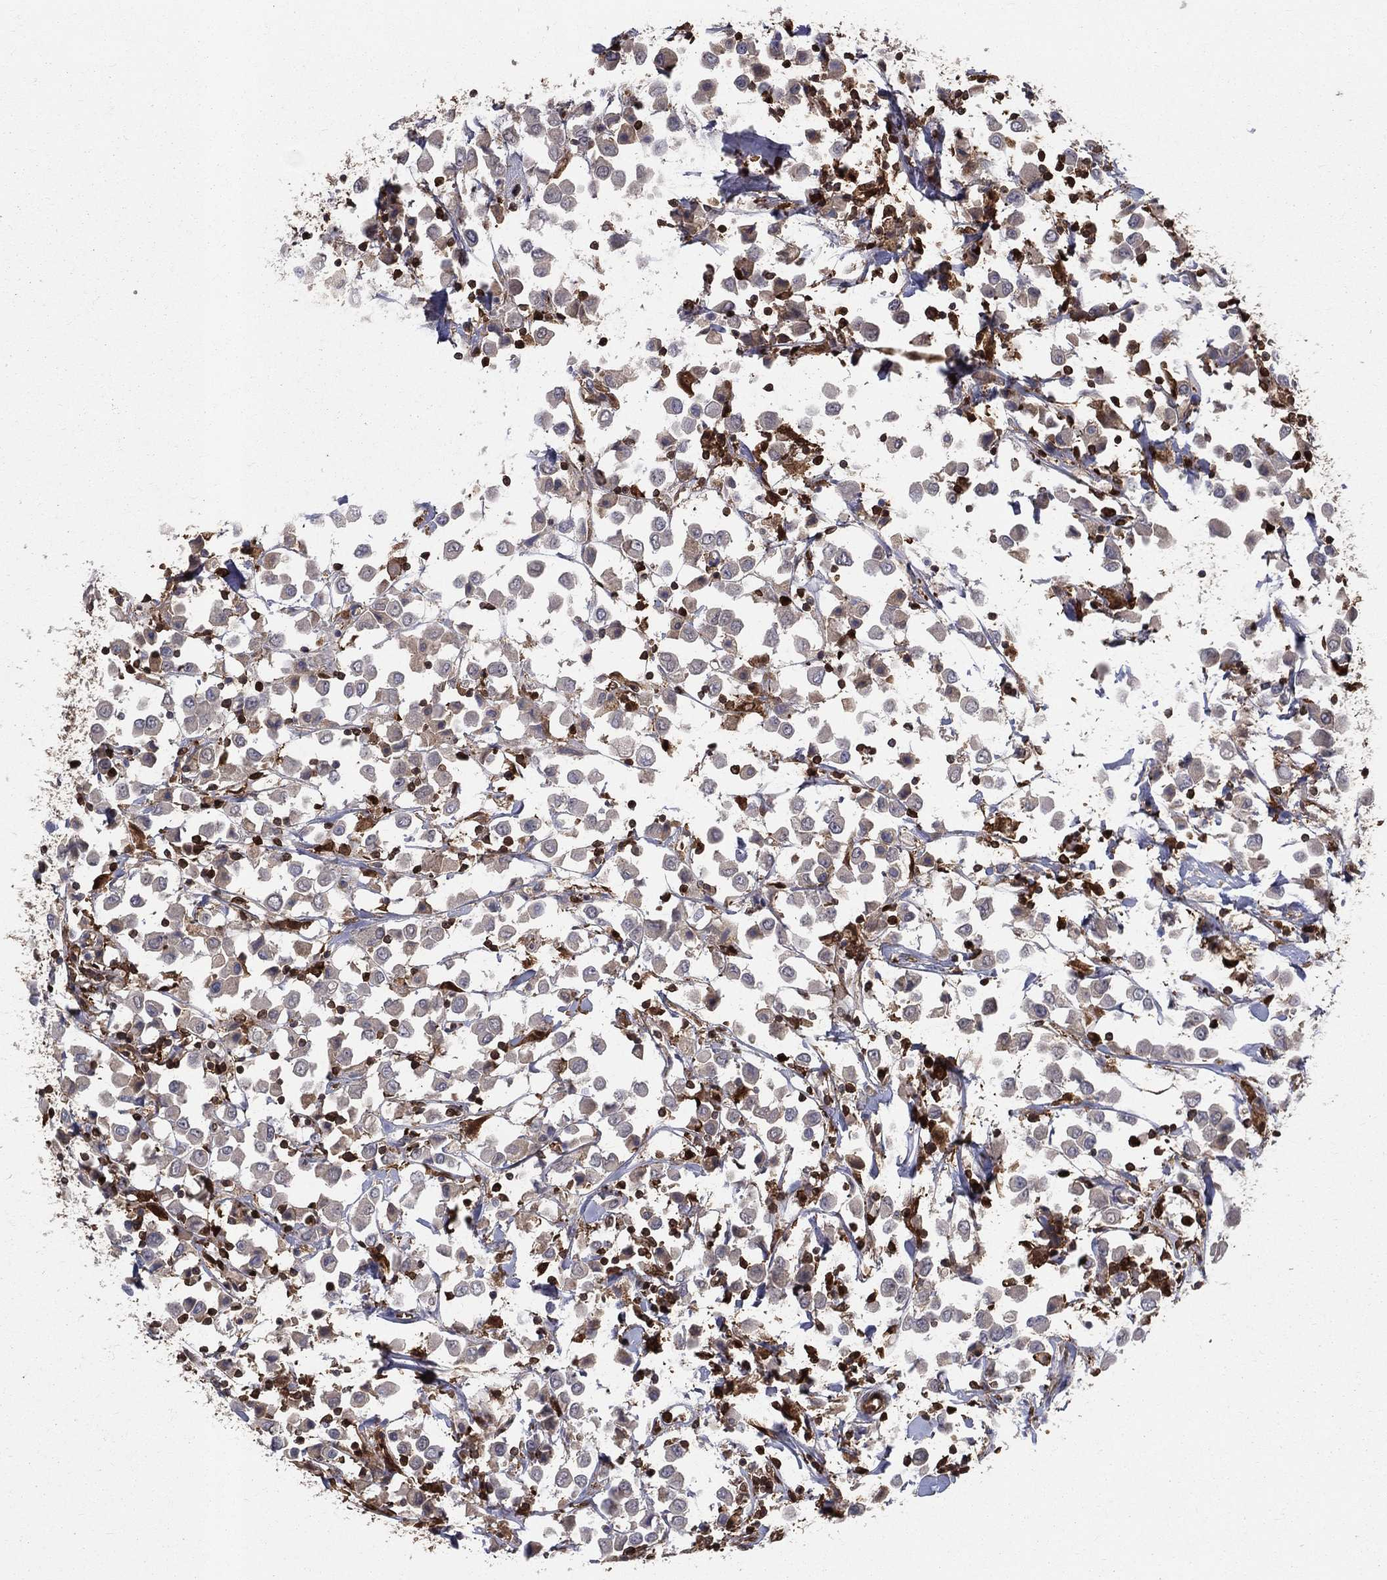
{"staining": {"intensity": "negative", "quantity": "none", "location": "none"}, "tissue": "breast cancer", "cell_type": "Tumor cells", "image_type": "cancer", "snomed": [{"axis": "morphology", "description": "Duct carcinoma"}, {"axis": "topography", "description": "Breast"}], "caption": "Human breast infiltrating ductal carcinoma stained for a protein using immunohistochemistry displays no positivity in tumor cells.", "gene": "ENO1", "patient": {"sex": "female", "age": 61}}